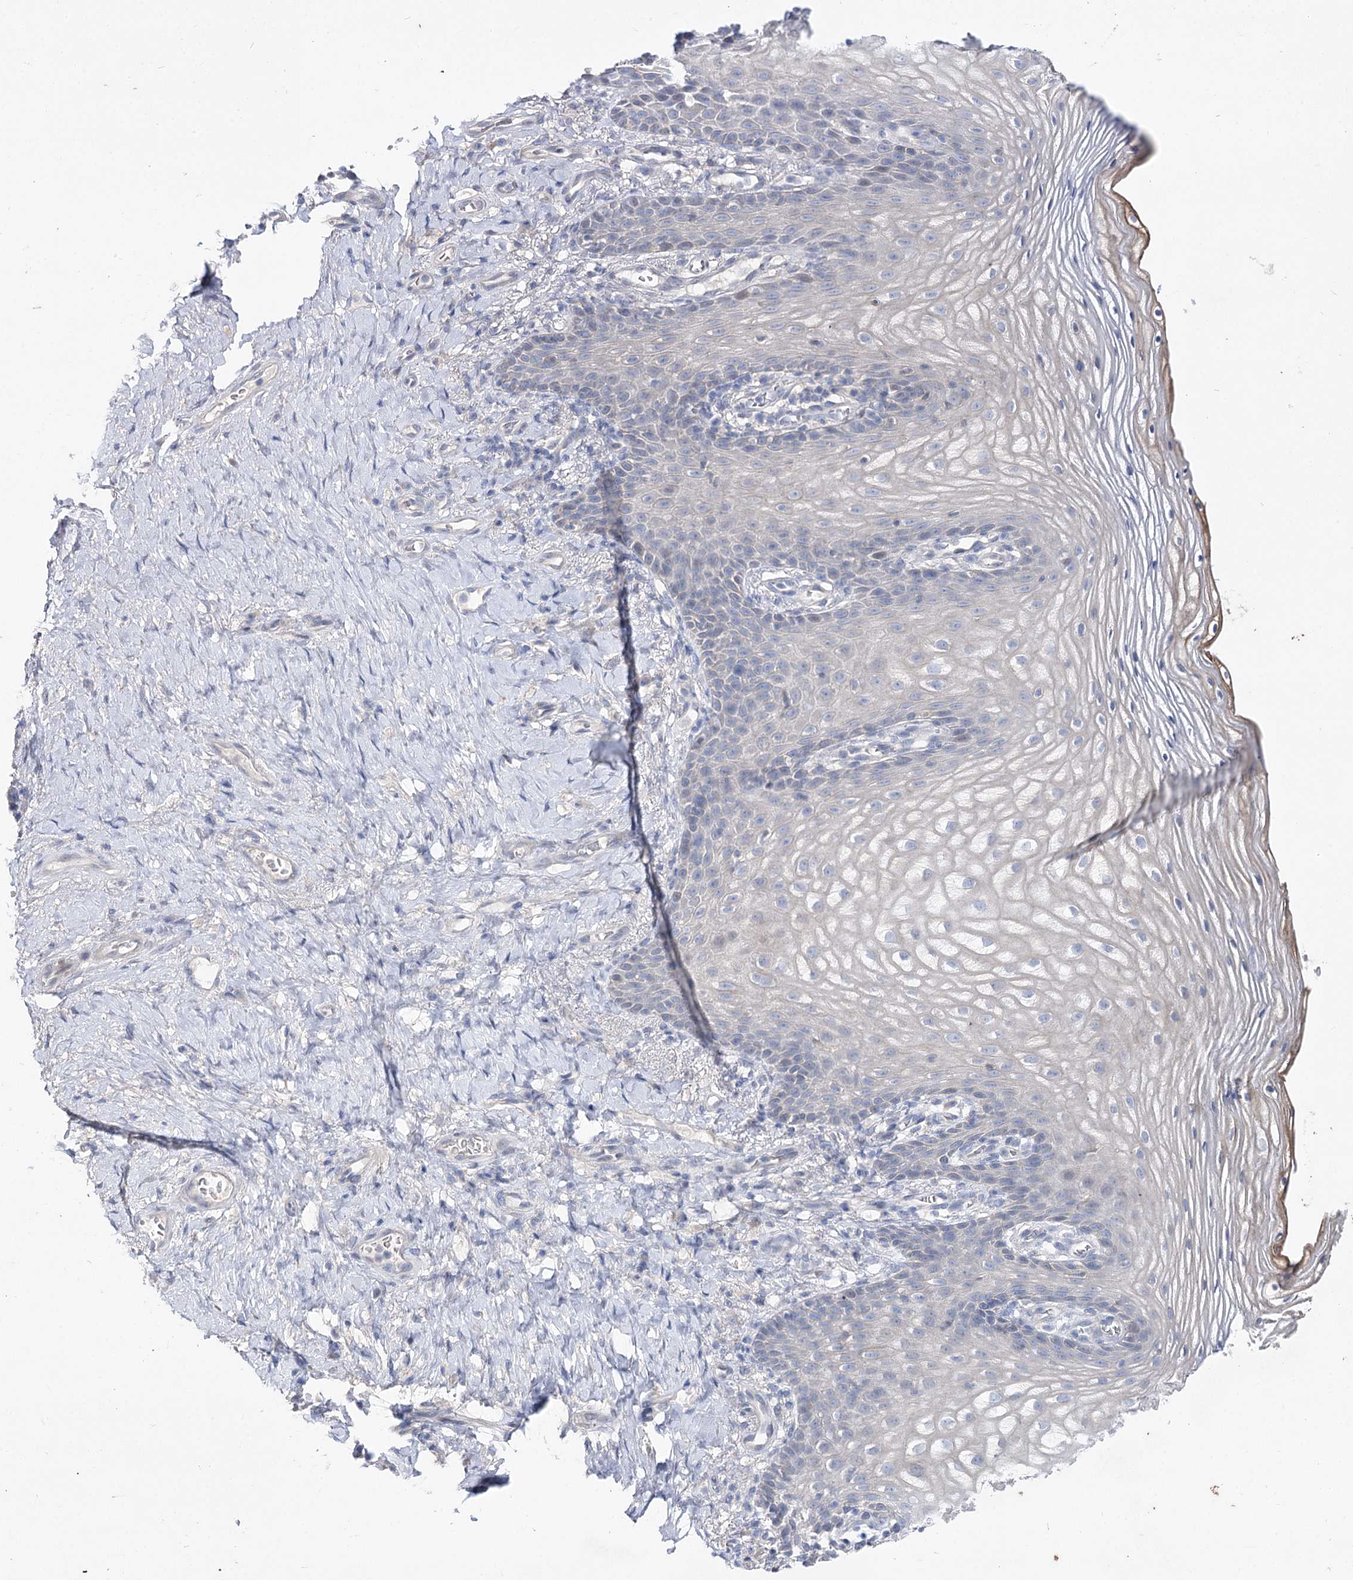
{"staining": {"intensity": "weak", "quantity": "<25%", "location": "cytoplasmic/membranous"}, "tissue": "vagina", "cell_type": "Squamous epithelial cells", "image_type": "normal", "snomed": [{"axis": "morphology", "description": "Normal tissue, NOS"}, {"axis": "topography", "description": "Vagina"}], "caption": "High power microscopy histopathology image of an immunohistochemistry (IHC) image of benign vagina, revealing no significant staining in squamous epithelial cells.", "gene": "LRRC14B", "patient": {"sex": "female", "age": 60}}